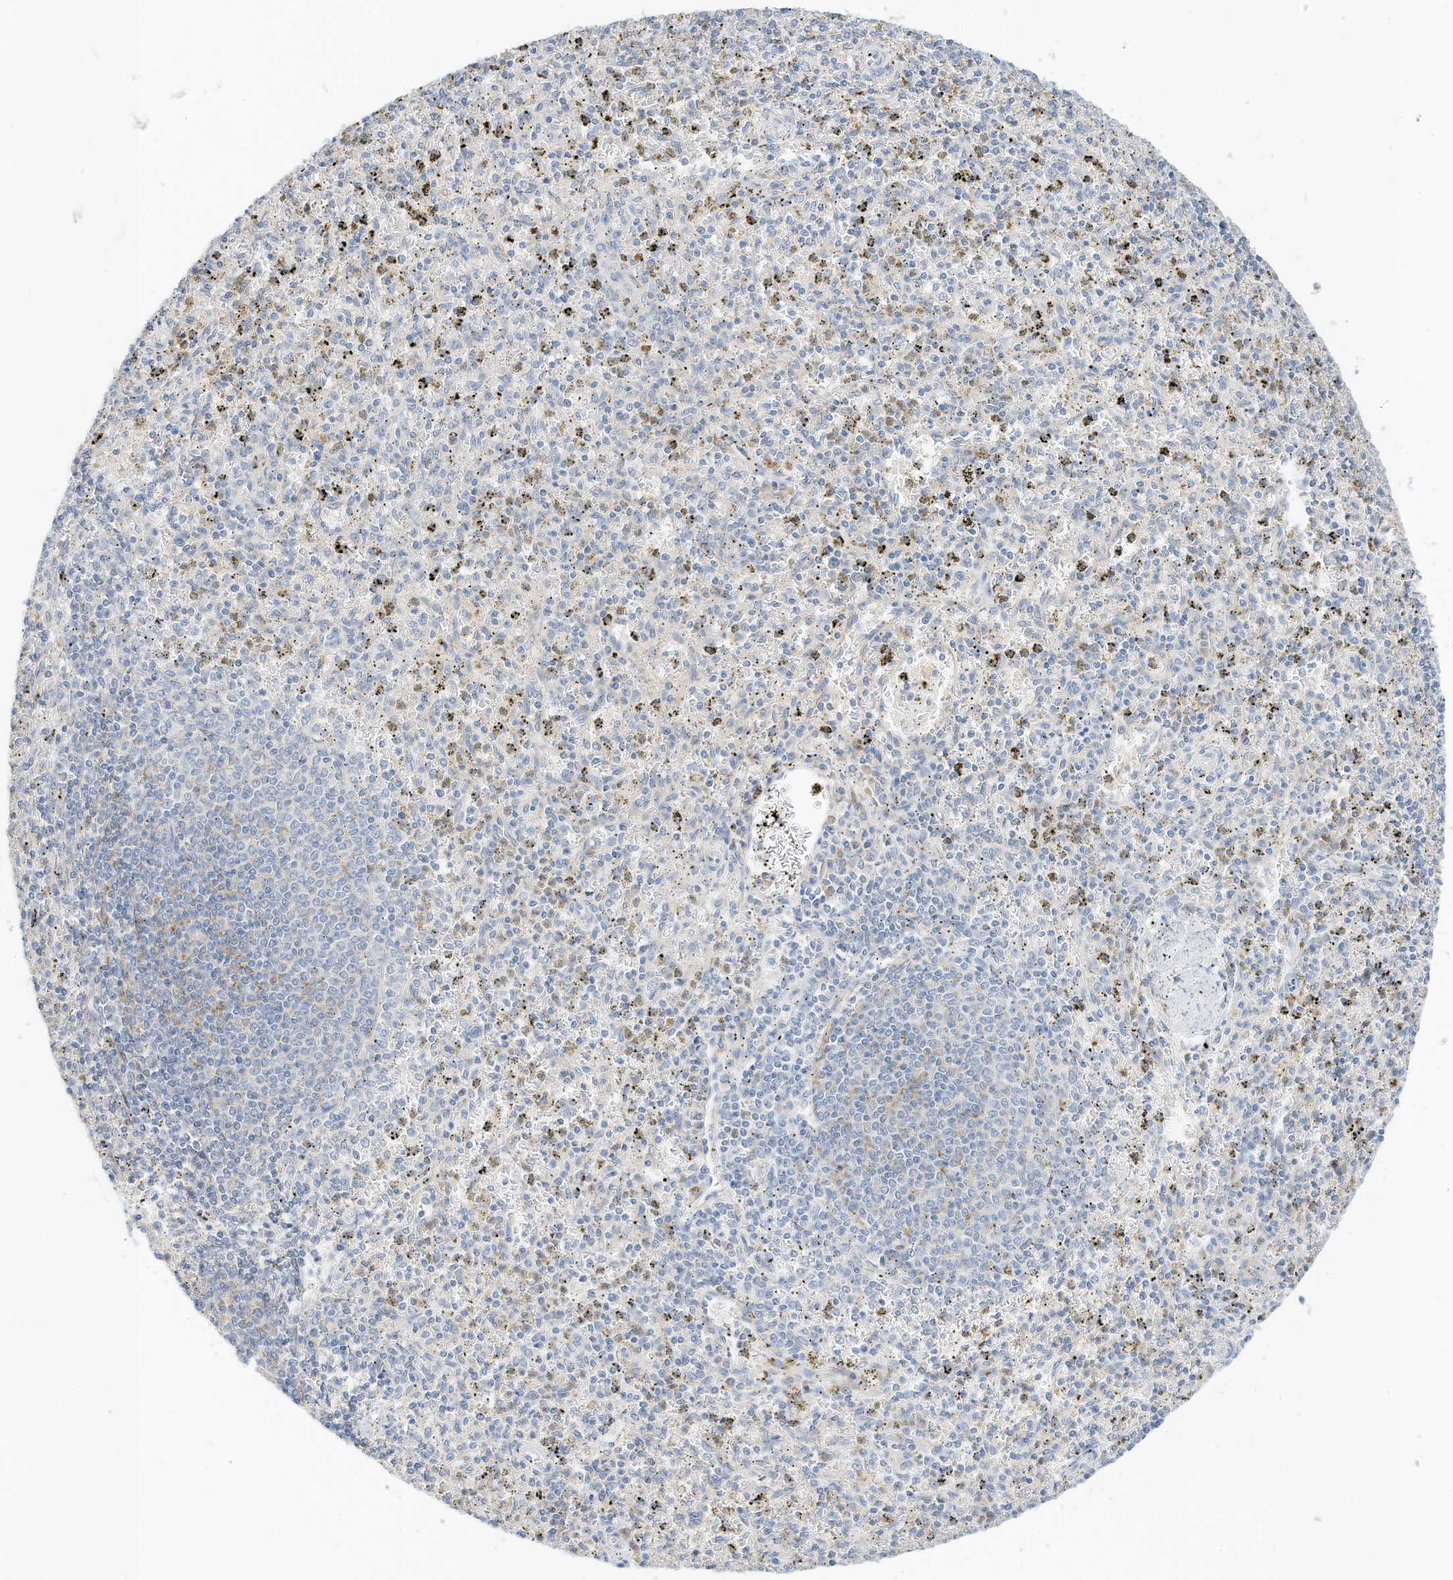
{"staining": {"intensity": "negative", "quantity": "none", "location": "none"}, "tissue": "spleen", "cell_type": "Cells in red pulp", "image_type": "normal", "snomed": [{"axis": "morphology", "description": "Normal tissue, NOS"}, {"axis": "topography", "description": "Spleen"}], "caption": "DAB (3,3'-diaminobenzidine) immunohistochemical staining of unremarkable spleen shows no significant positivity in cells in red pulp.", "gene": "RASA2", "patient": {"sex": "male", "age": 72}}